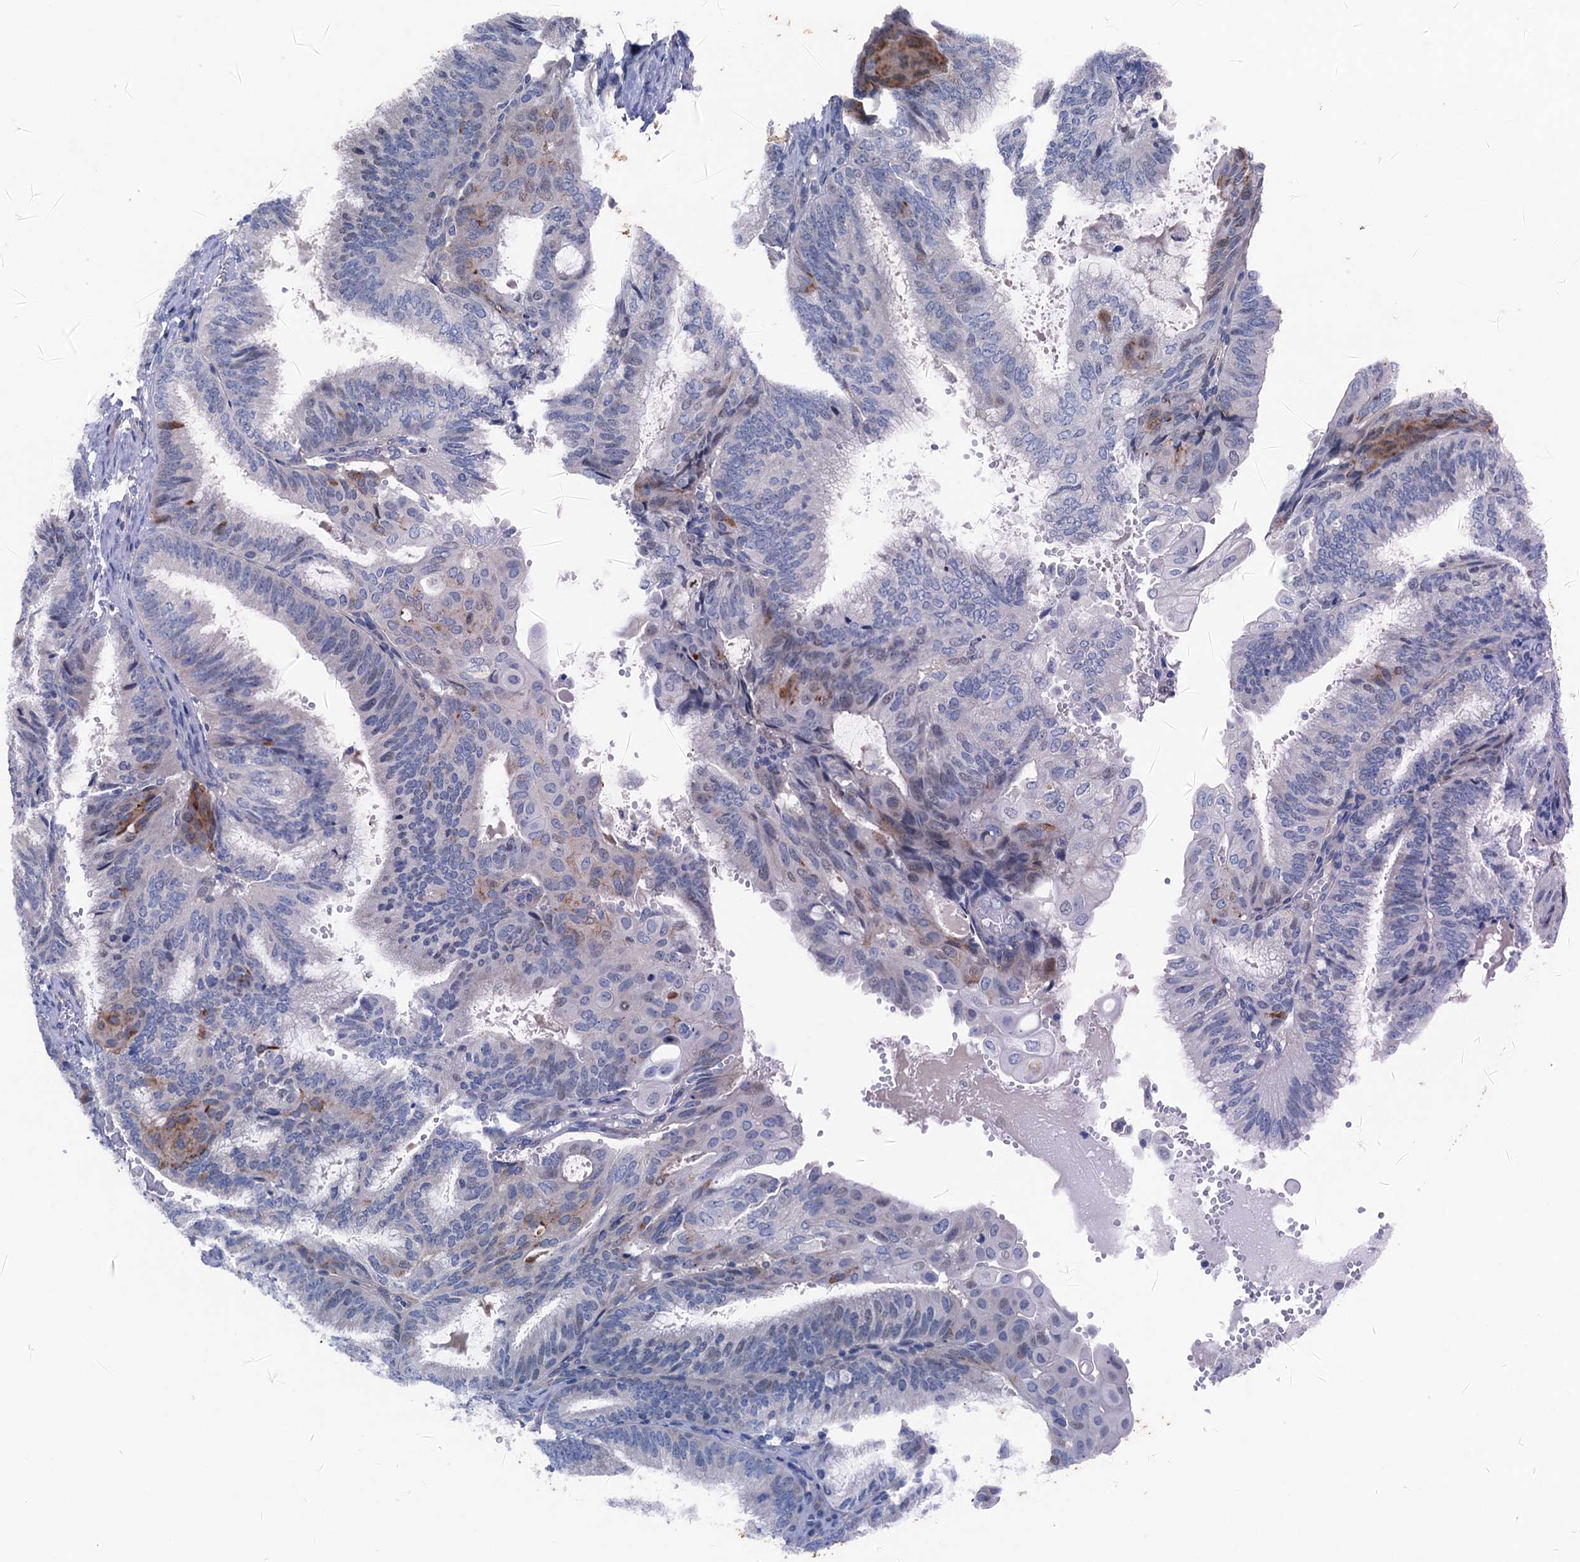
{"staining": {"intensity": "negative", "quantity": "none", "location": "none"}, "tissue": "endometrial cancer", "cell_type": "Tumor cells", "image_type": "cancer", "snomed": [{"axis": "morphology", "description": "Adenocarcinoma, NOS"}, {"axis": "topography", "description": "Endometrium"}], "caption": "There is no significant staining in tumor cells of endometrial cancer (adenocarcinoma).", "gene": "CBLIF", "patient": {"sex": "female", "age": 49}}